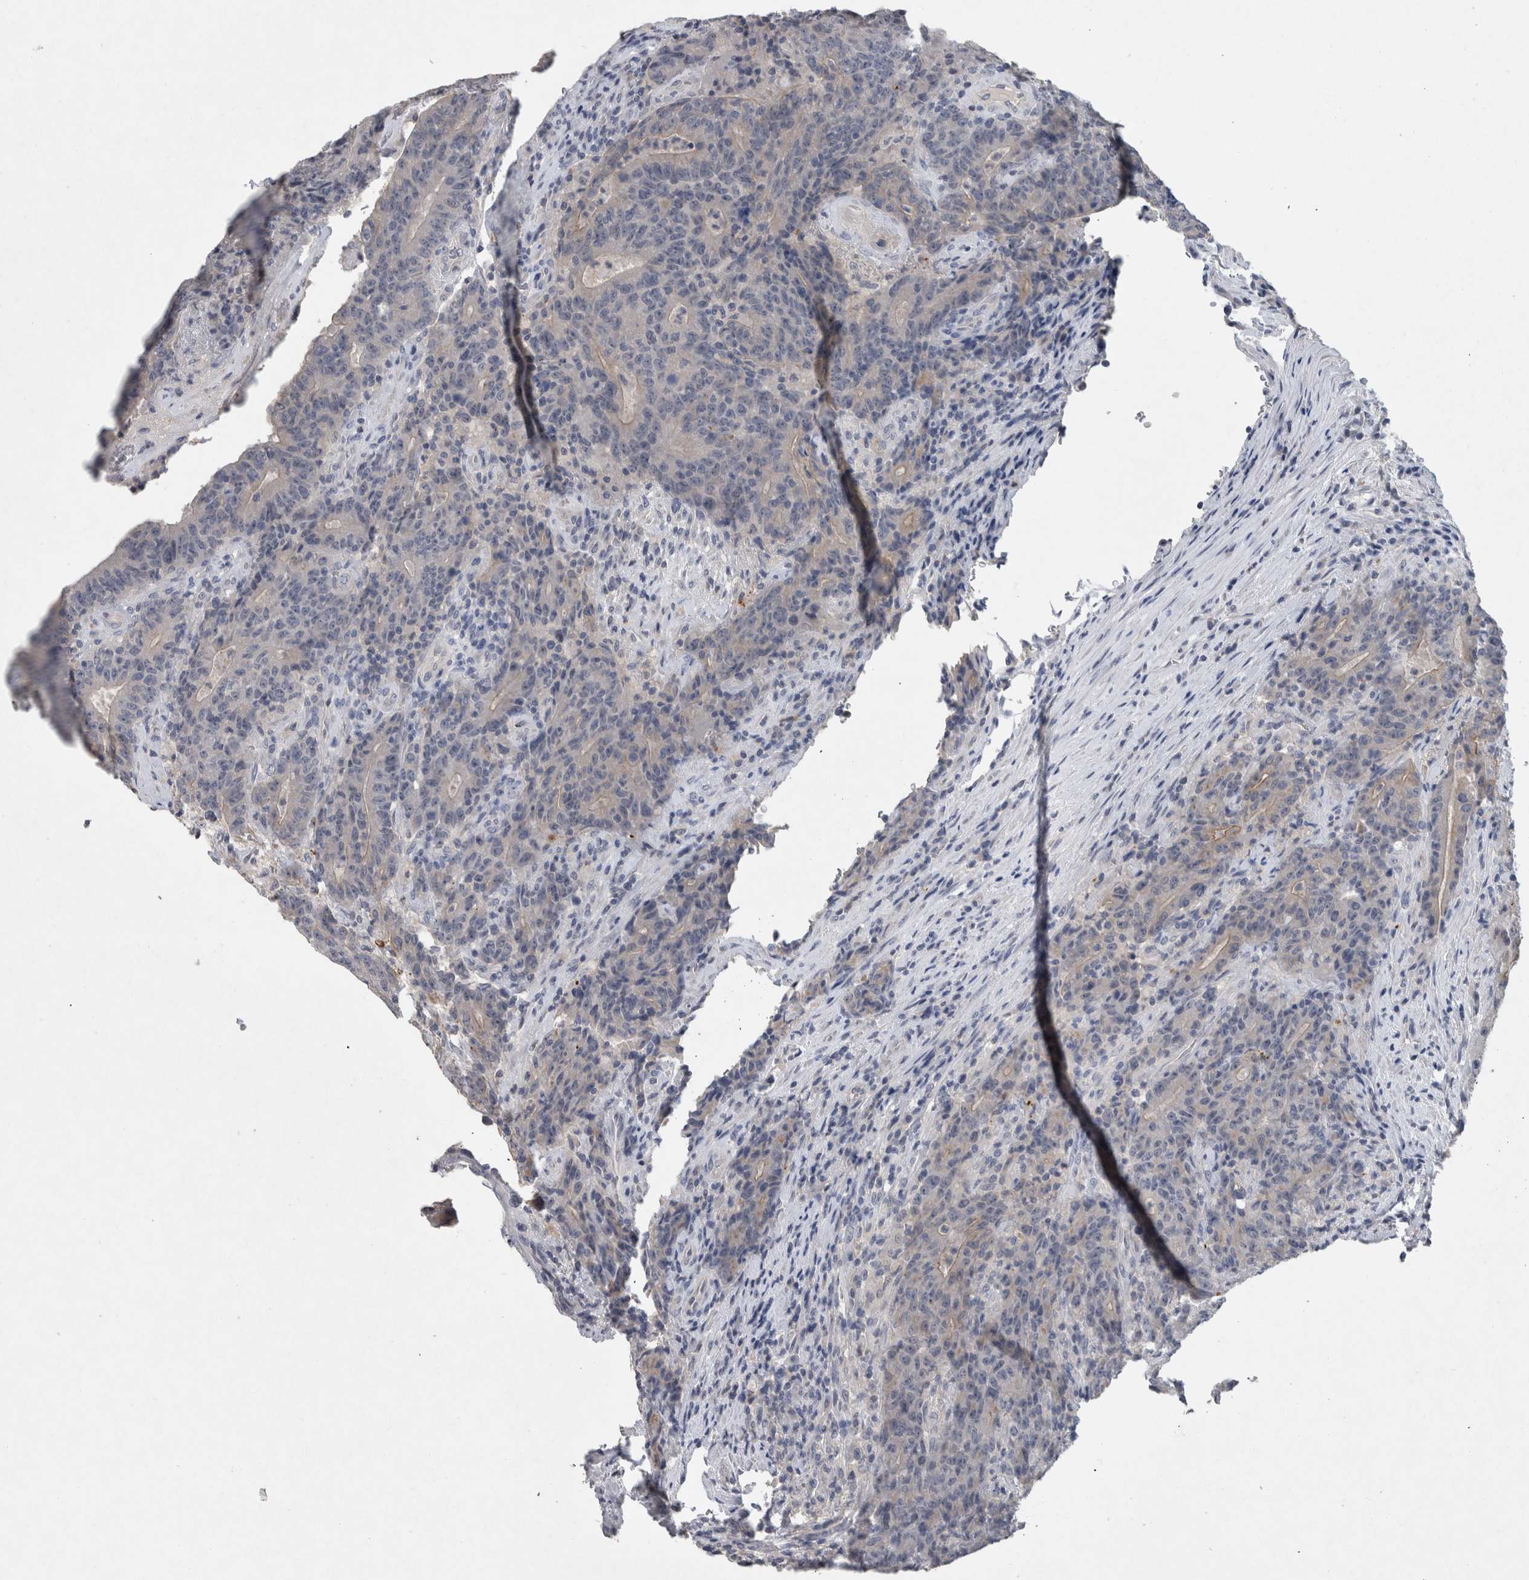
{"staining": {"intensity": "negative", "quantity": "none", "location": "none"}, "tissue": "colorectal cancer", "cell_type": "Tumor cells", "image_type": "cancer", "snomed": [{"axis": "morphology", "description": "Normal tissue, NOS"}, {"axis": "morphology", "description": "Adenocarcinoma, NOS"}, {"axis": "topography", "description": "Colon"}], "caption": "Tumor cells are negative for brown protein staining in colorectal adenocarcinoma.", "gene": "HEXD", "patient": {"sex": "female", "age": 75}}